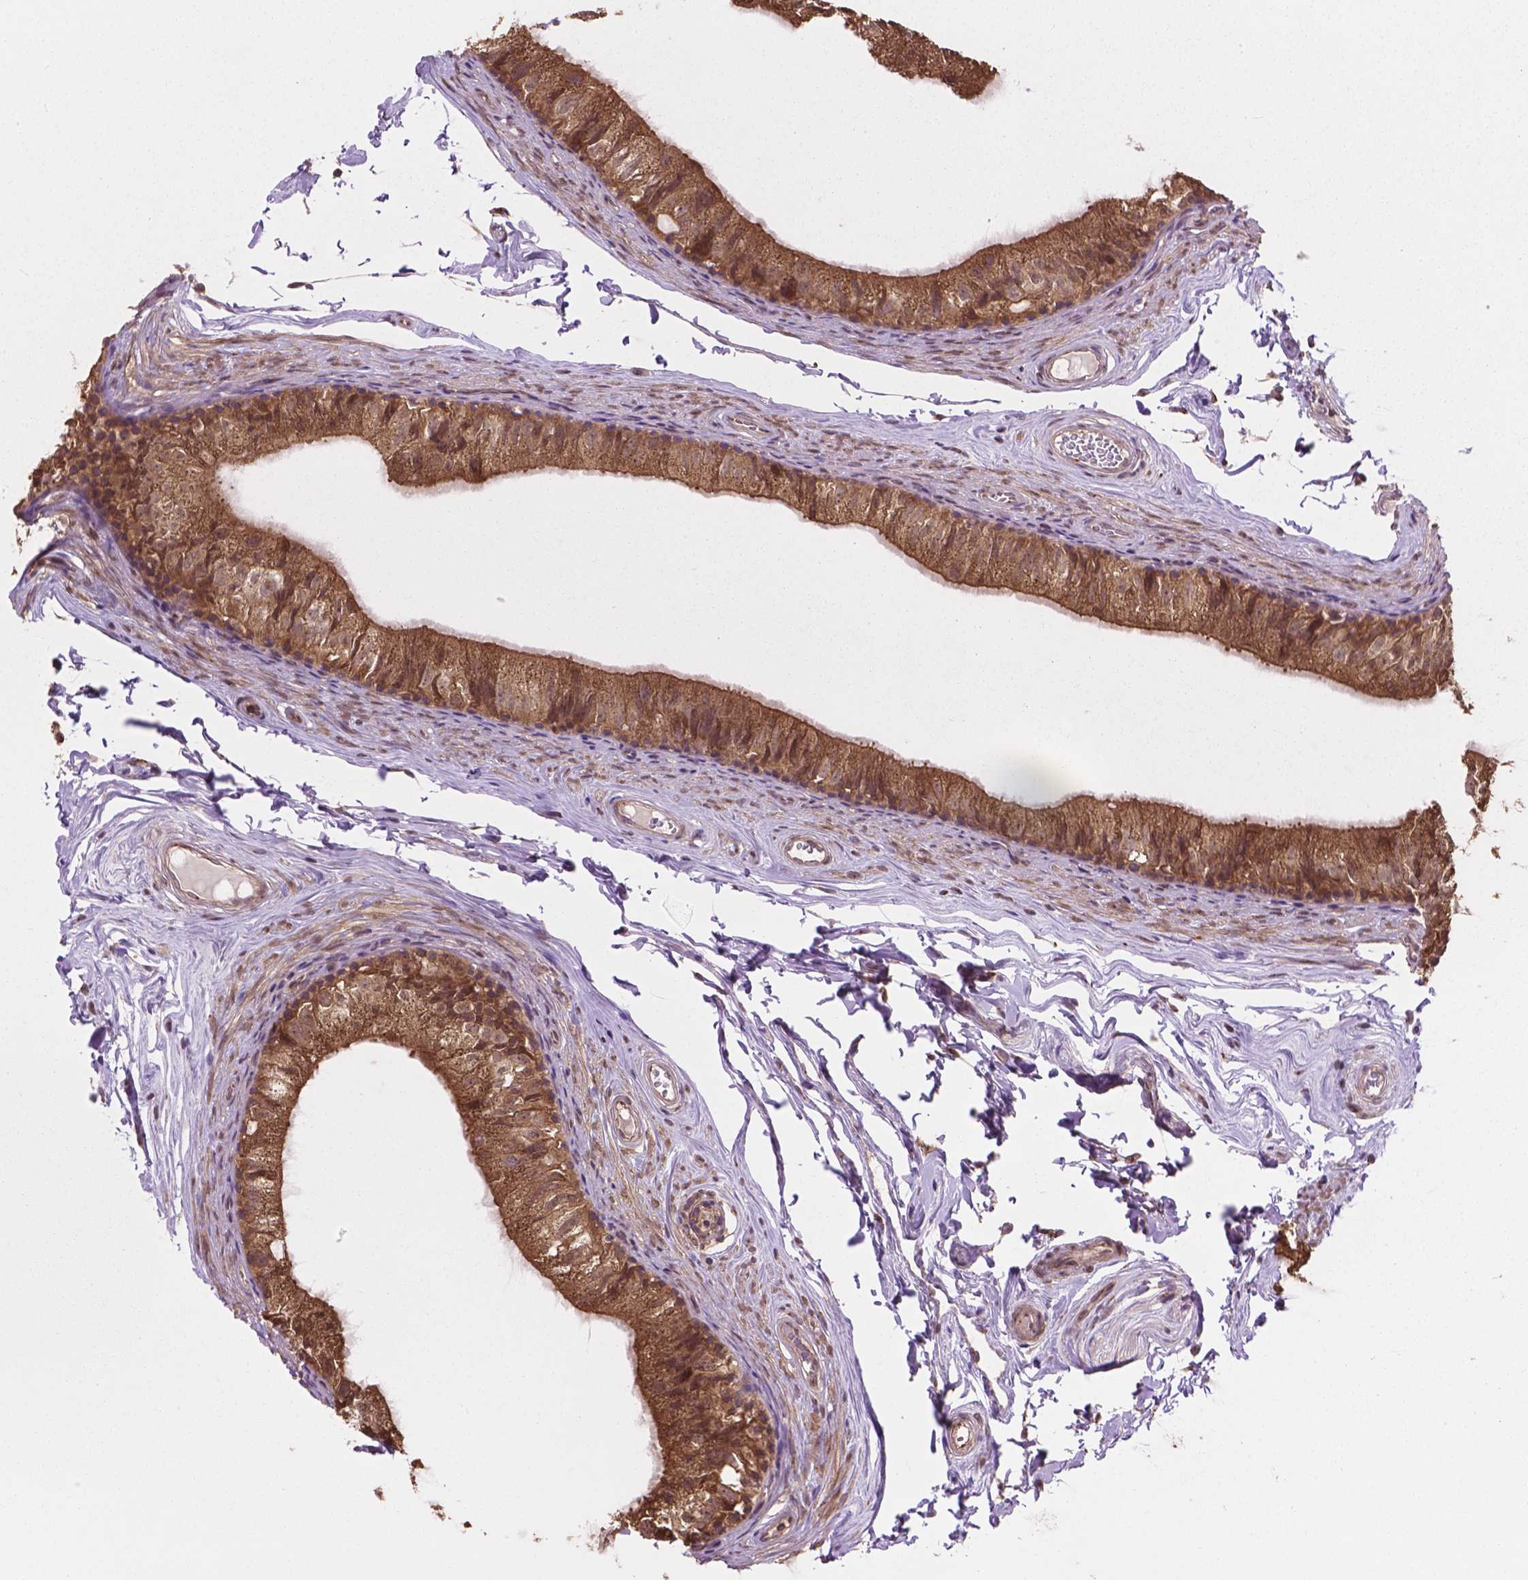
{"staining": {"intensity": "moderate", "quantity": ">75%", "location": "cytoplasmic/membranous"}, "tissue": "epididymis", "cell_type": "Glandular cells", "image_type": "normal", "snomed": [{"axis": "morphology", "description": "Normal tissue, NOS"}, {"axis": "topography", "description": "Epididymis"}], "caption": "Normal epididymis was stained to show a protein in brown. There is medium levels of moderate cytoplasmic/membranous positivity in approximately >75% of glandular cells. (IHC, brightfield microscopy, high magnification).", "gene": "PPP1CB", "patient": {"sex": "male", "age": 45}}